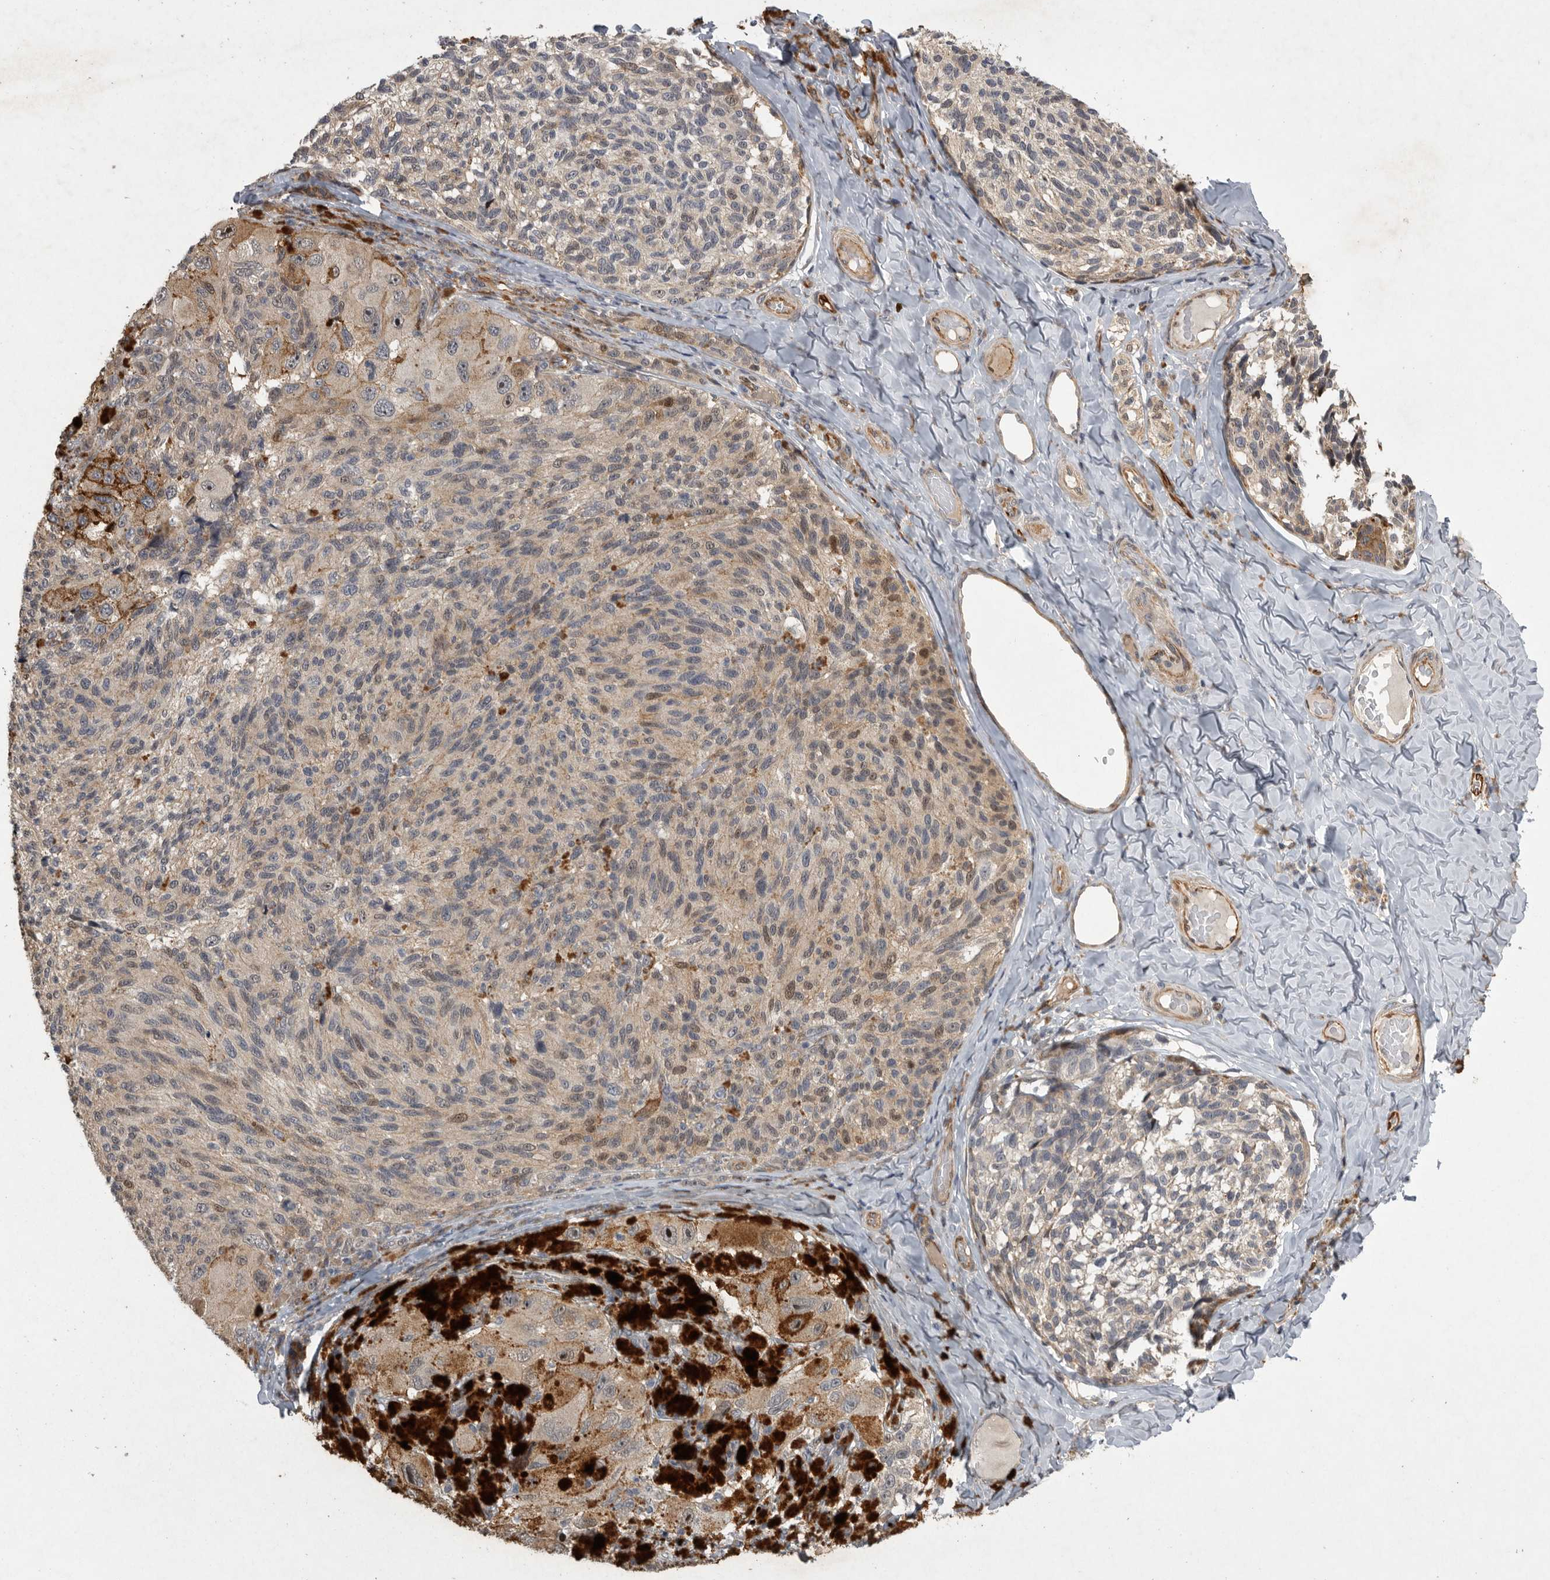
{"staining": {"intensity": "weak", "quantity": "<25%", "location": "cytoplasmic/membranous"}, "tissue": "melanoma", "cell_type": "Tumor cells", "image_type": "cancer", "snomed": [{"axis": "morphology", "description": "Malignant melanoma, NOS"}, {"axis": "topography", "description": "Skin"}], "caption": "IHC micrograph of human malignant melanoma stained for a protein (brown), which demonstrates no positivity in tumor cells.", "gene": "MPDZ", "patient": {"sex": "female", "age": 73}}